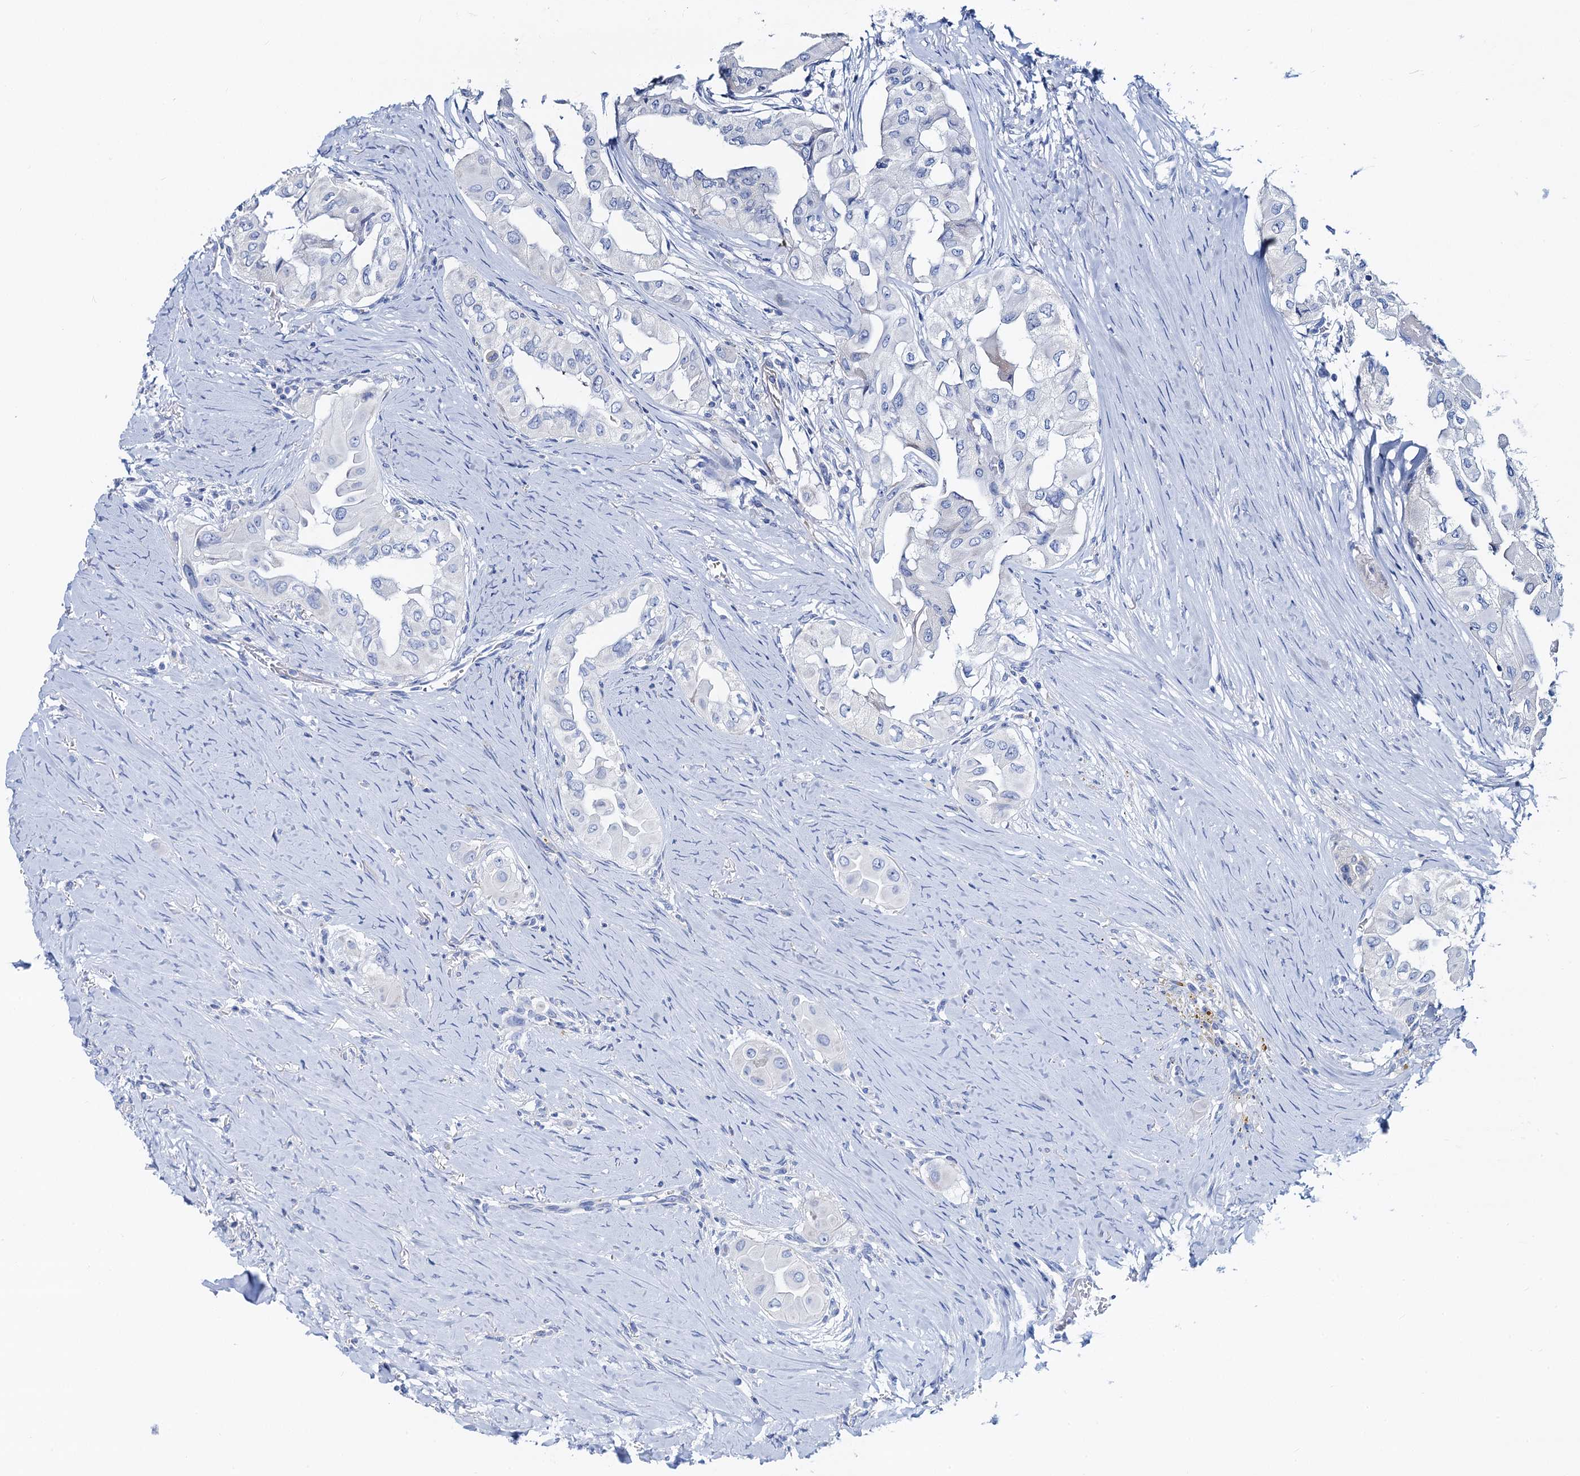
{"staining": {"intensity": "negative", "quantity": "none", "location": "none"}, "tissue": "thyroid cancer", "cell_type": "Tumor cells", "image_type": "cancer", "snomed": [{"axis": "morphology", "description": "Papillary adenocarcinoma, NOS"}, {"axis": "topography", "description": "Thyroid gland"}], "caption": "Tumor cells are negative for protein expression in human thyroid papillary adenocarcinoma.", "gene": "RBP3", "patient": {"sex": "female", "age": 59}}